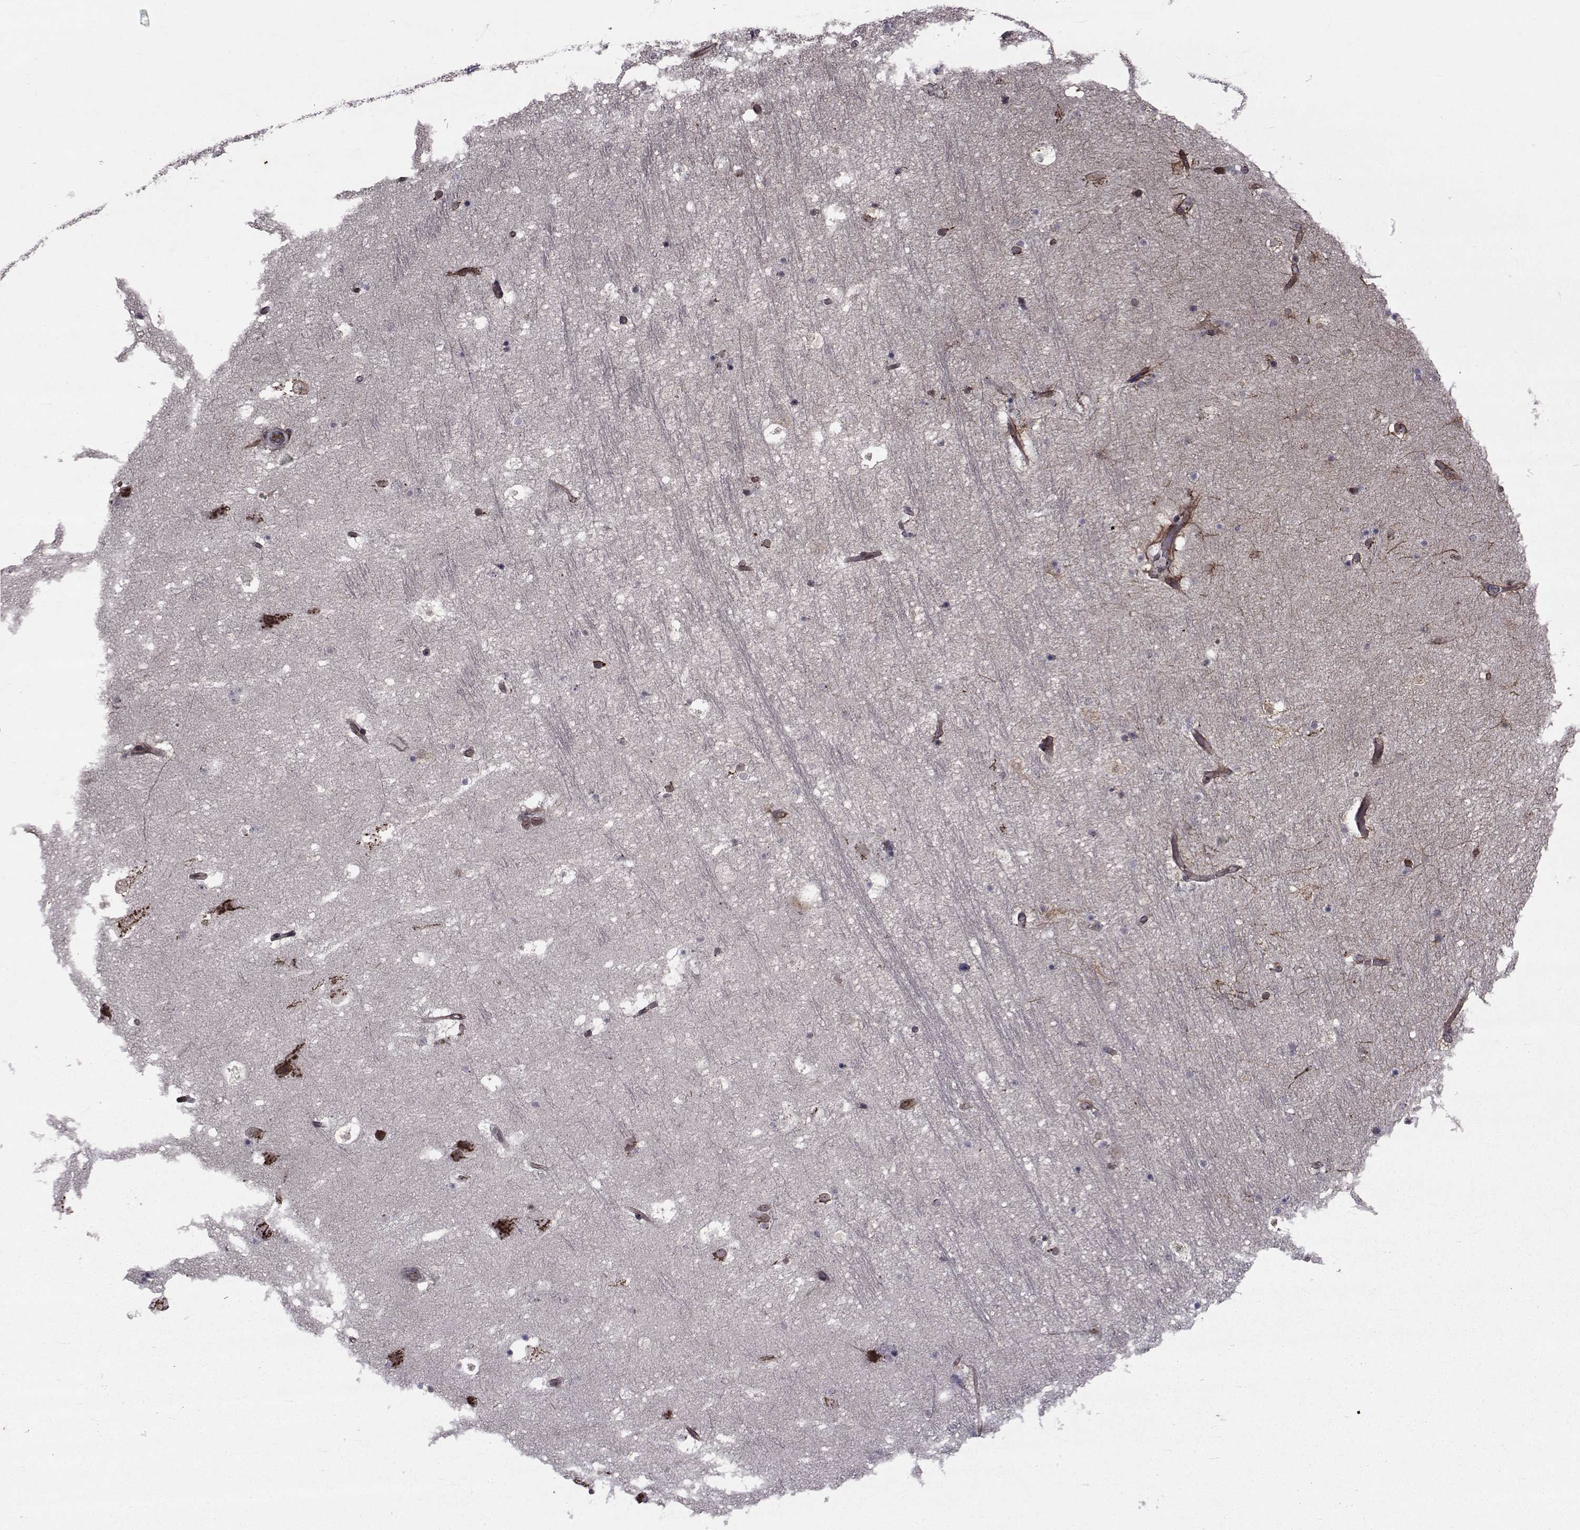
{"staining": {"intensity": "negative", "quantity": "none", "location": "none"}, "tissue": "hippocampus", "cell_type": "Glial cells", "image_type": "normal", "snomed": [{"axis": "morphology", "description": "Normal tissue, NOS"}, {"axis": "topography", "description": "Hippocampus"}], "caption": "Glial cells show no significant positivity in benign hippocampus.", "gene": "ATP6V1C2", "patient": {"sex": "male", "age": 51}}